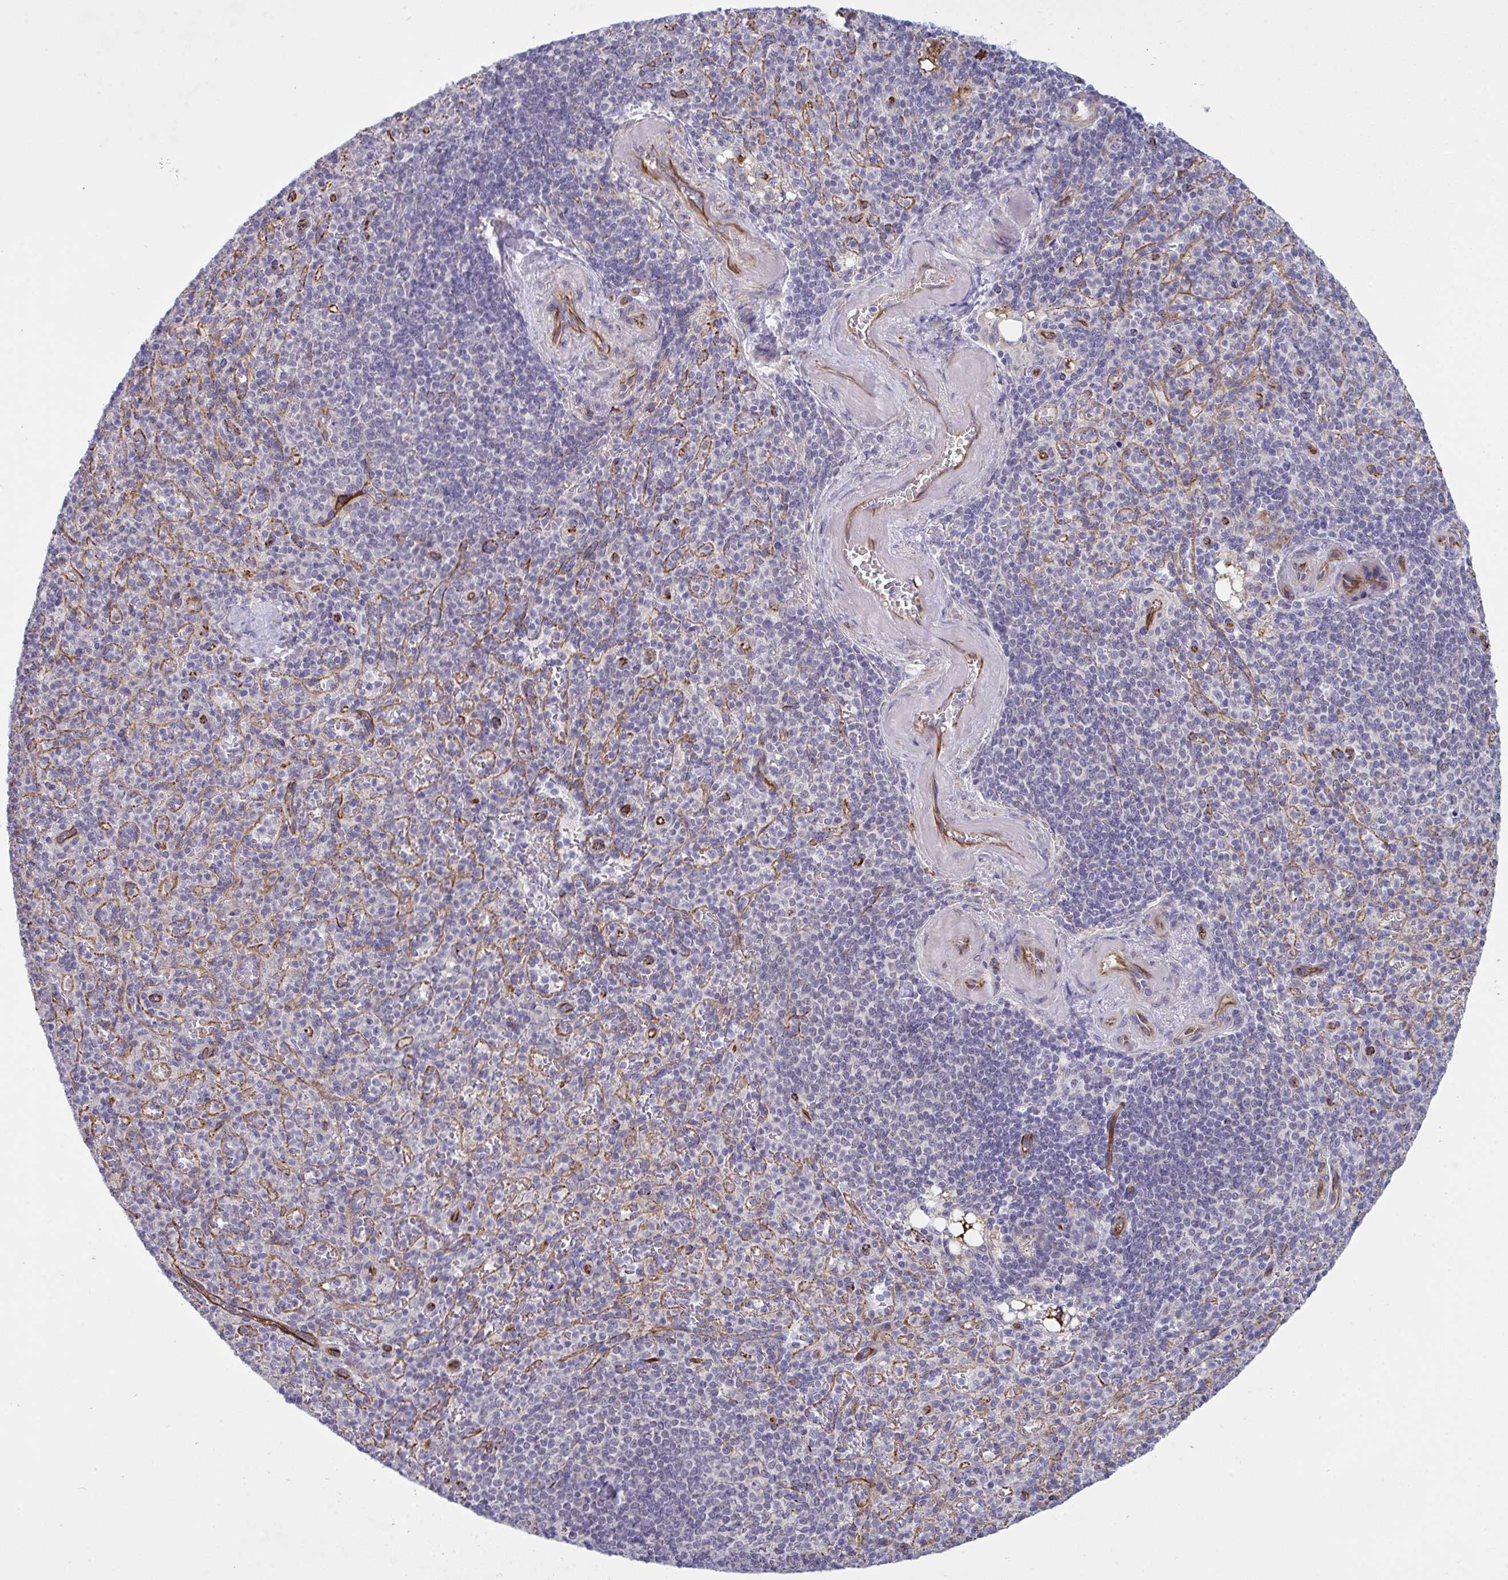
{"staining": {"intensity": "negative", "quantity": "none", "location": "none"}, "tissue": "spleen", "cell_type": "Cells in red pulp", "image_type": "normal", "snomed": [{"axis": "morphology", "description": "Normal tissue, NOS"}, {"axis": "topography", "description": "Spleen"}], "caption": "Immunohistochemical staining of benign human spleen reveals no significant positivity in cells in red pulp. Nuclei are stained in blue.", "gene": "DCBLD1", "patient": {"sex": "female", "age": 74}}